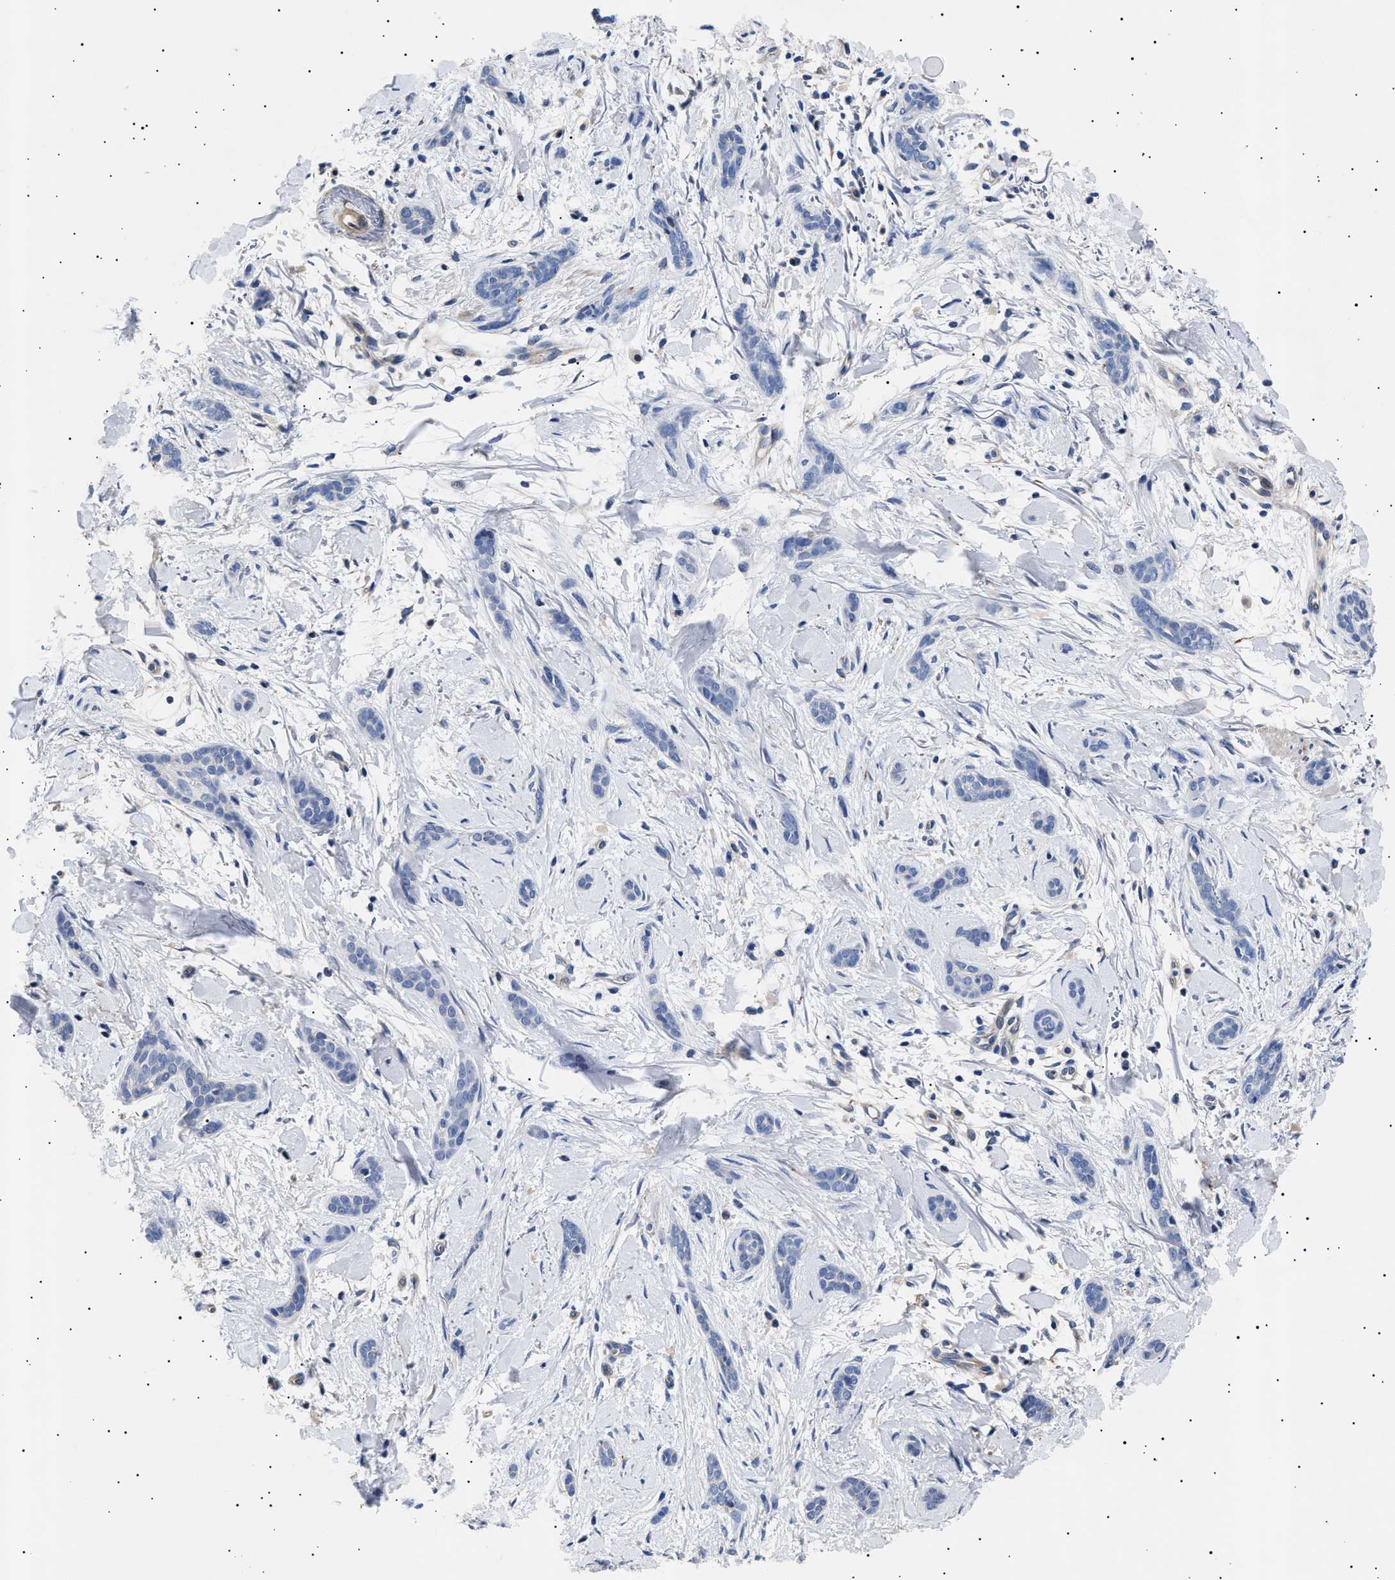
{"staining": {"intensity": "negative", "quantity": "none", "location": "none"}, "tissue": "skin cancer", "cell_type": "Tumor cells", "image_type": "cancer", "snomed": [{"axis": "morphology", "description": "Basal cell carcinoma"}, {"axis": "morphology", "description": "Adnexal tumor, benign"}, {"axis": "topography", "description": "Skin"}], "caption": "This is a histopathology image of immunohistochemistry (IHC) staining of basal cell carcinoma (skin), which shows no positivity in tumor cells.", "gene": "HEMGN", "patient": {"sex": "female", "age": 42}}